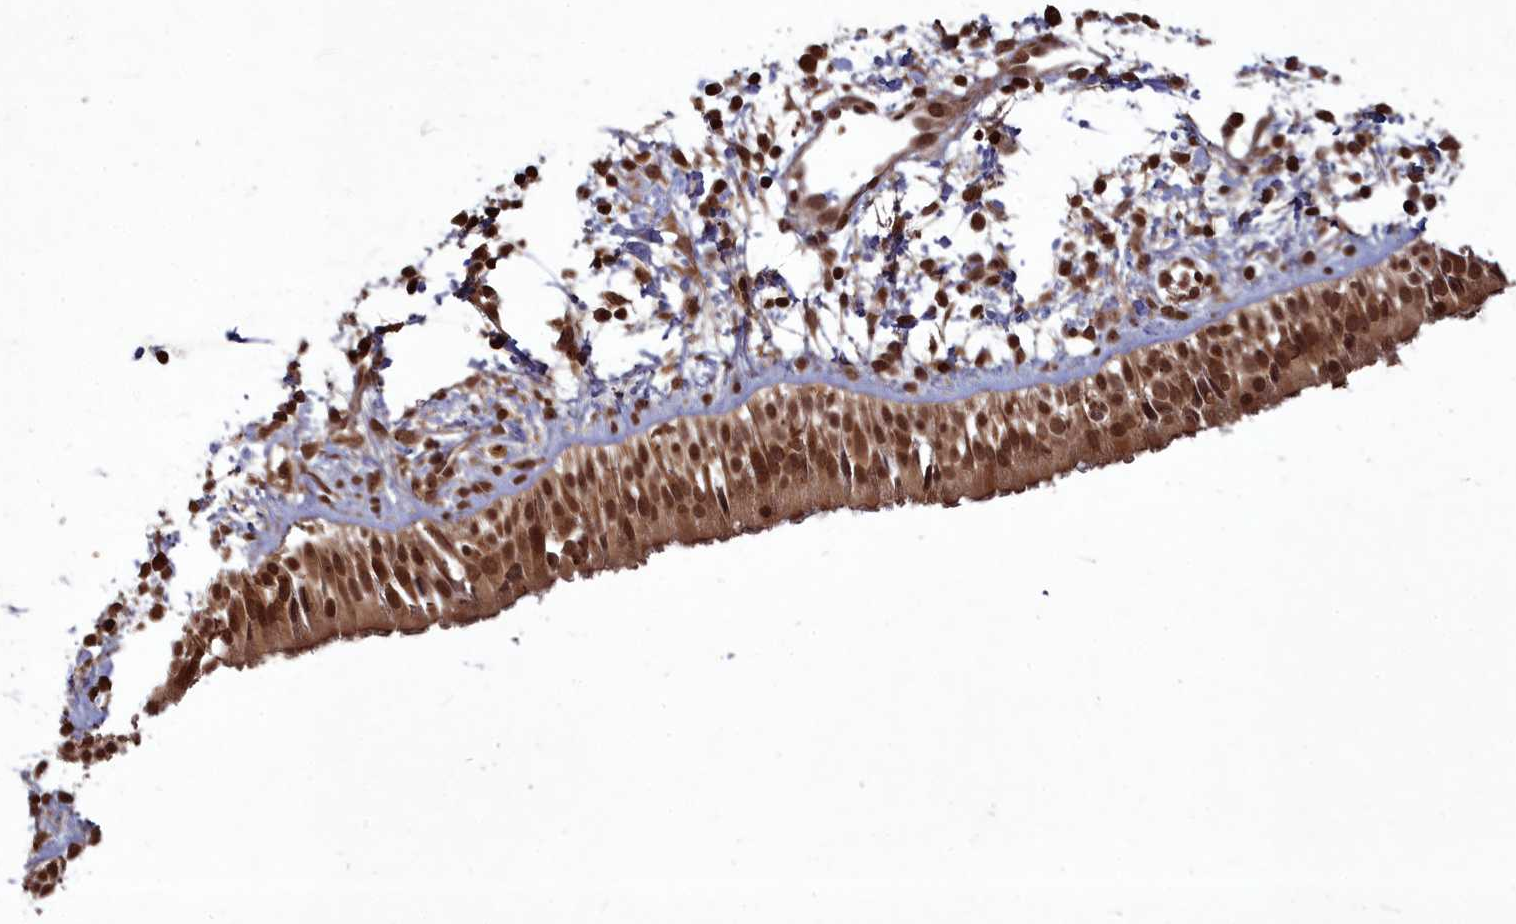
{"staining": {"intensity": "moderate", "quantity": ">75%", "location": "cytoplasmic/membranous,nuclear"}, "tissue": "nasopharynx", "cell_type": "Respiratory epithelial cells", "image_type": "normal", "snomed": [{"axis": "morphology", "description": "Normal tissue, NOS"}, {"axis": "topography", "description": "Nasopharynx"}], "caption": "Protein staining of unremarkable nasopharynx reveals moderate cytoplasmic/membranous,nuclear staining in approximately >75% of respiratory epithelial cells.", "gene": "SRMS", "patient": {"sex": "male", "age": 22}}